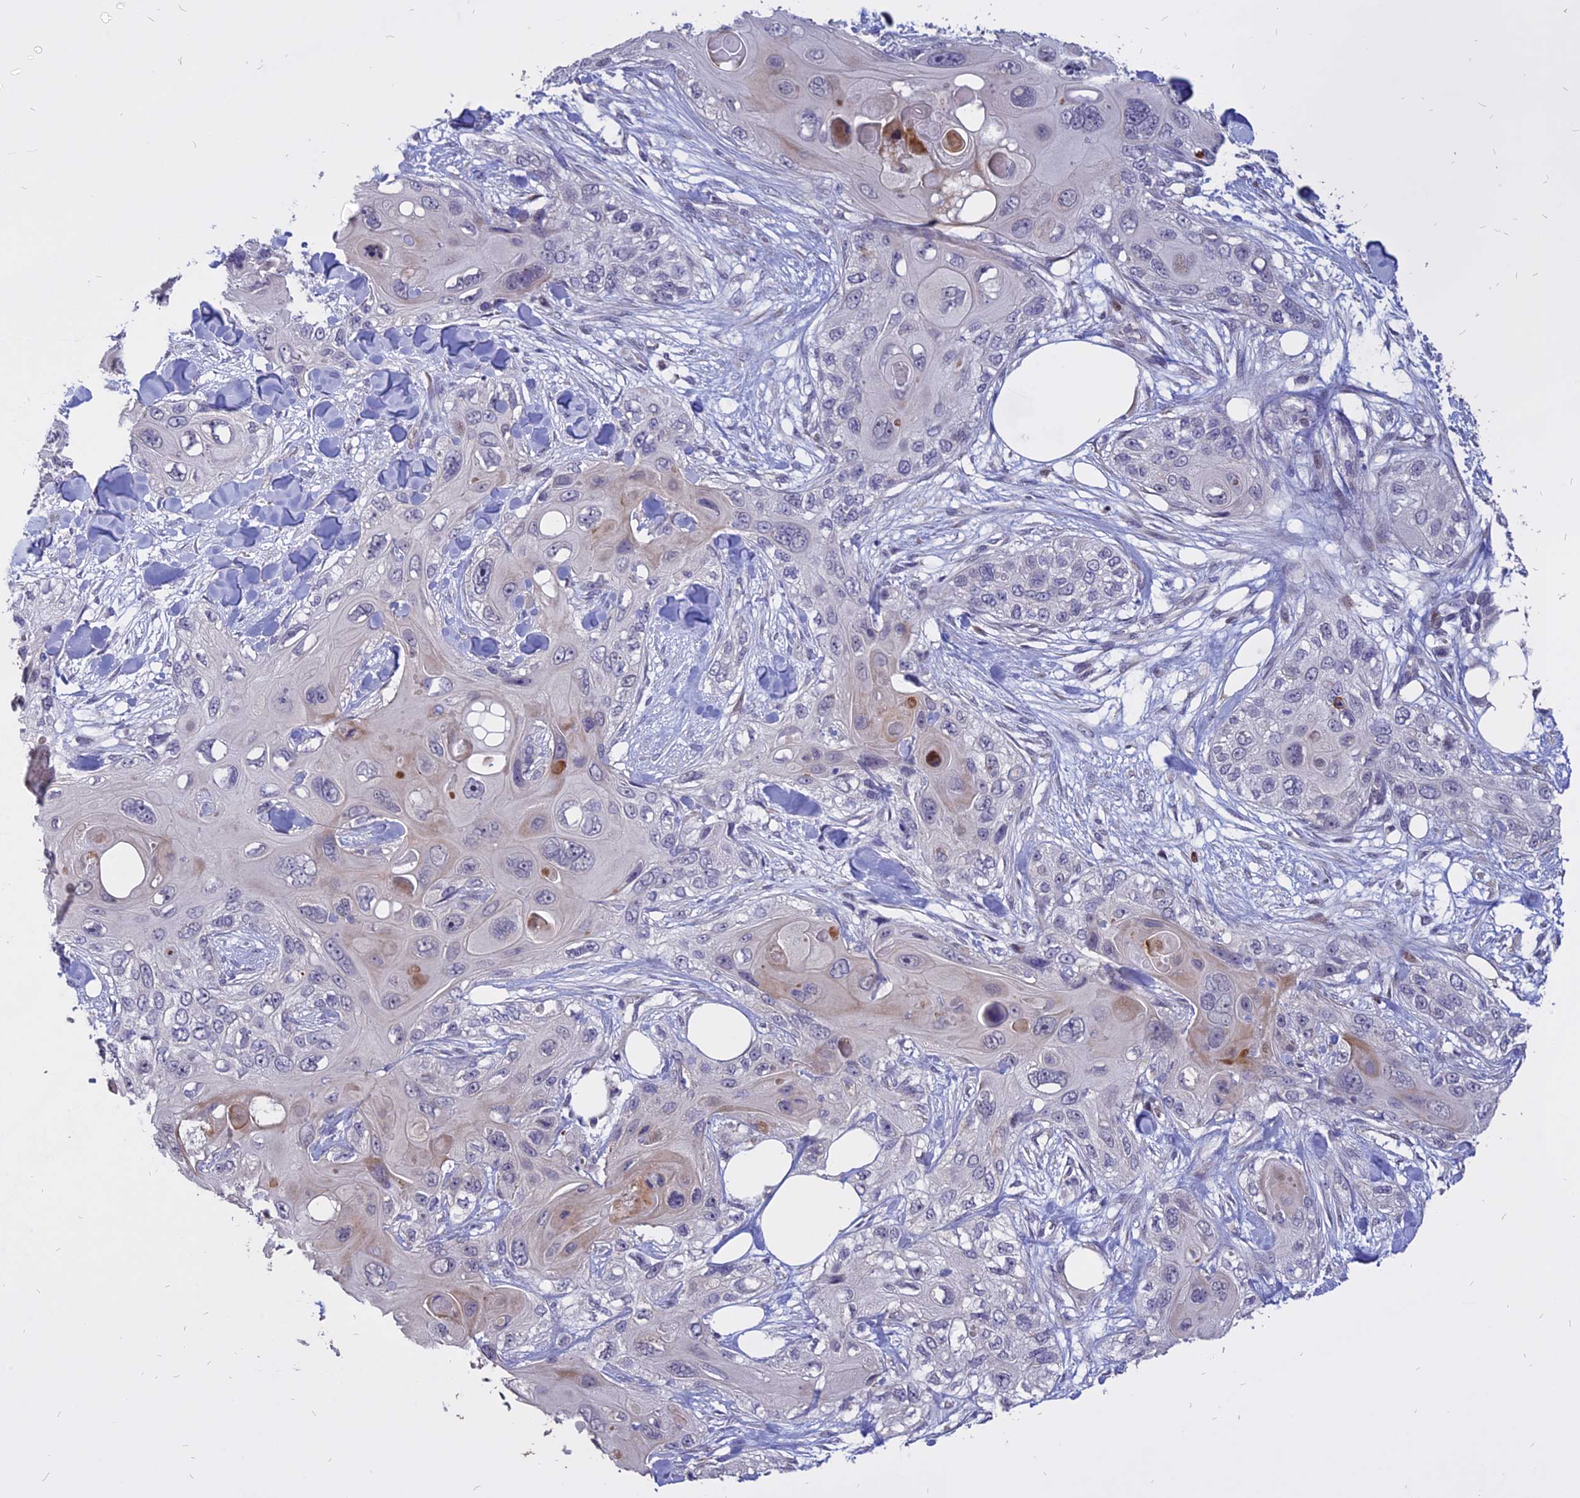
{"staining": {"intensity": "negative", "quantity": "none", "location": "none"}, "tissue": "skin cancer", "cell_type": "Tumor cells", "image_type": "cancer", "snomed": [{"axis": "morphology", "description": "Normal tissue, NOS"}, {"axis": "morphology", "description": "Squamous cell carcinoma, NOS"}, {"axis": "topography", "description": "Skin"}], "caption": "Immunohistochemistry (IHC) histopathology image of neoplastic tissue: squamous cell carcinoma (skin) stained with DAB (3,3'-diaminobenzidine) demonstrates no significant protein positivity in tumor cells.", "gene": "TMEM263", "patient": {"sex": "male", "age": 72}}